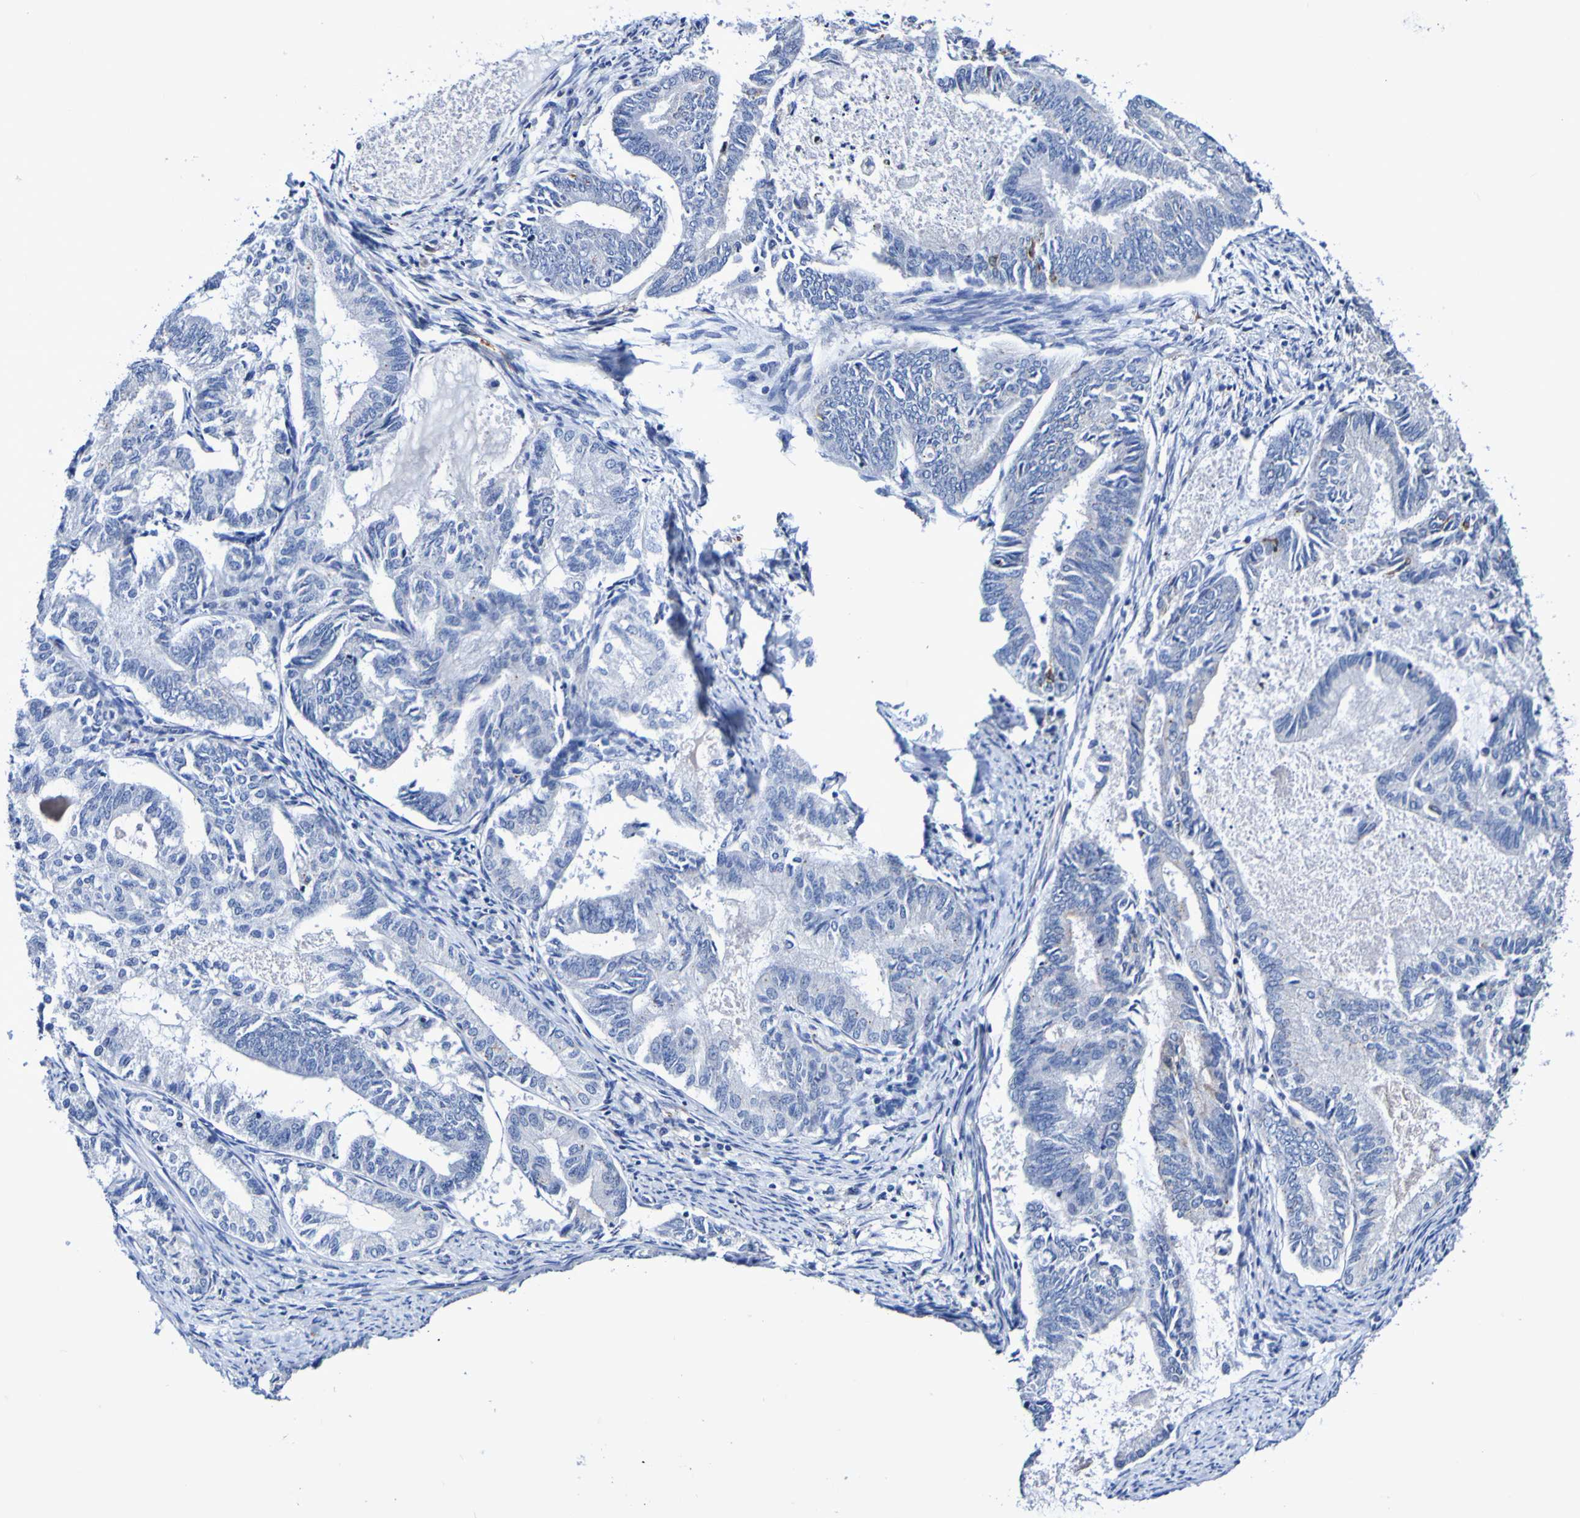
{"staining": {"intensity": "negative", "quantity": "none", "location": "none"}, "tissue": "endometrial cancer", "cell_type": "Tumor cells", "image_type": "cancer", "snomed": [{"axis": "morphology", "description": "Adenocarcinoma, NOS"}, {"axis": "topography", "description": "Endometrium"}], "caption": "IHC photomicrograph of neoplastic tissue: human endometrial cancer stained with DAB (3,3'-diaminobenzidine) demonstrates no significant protein staining in tumor cells.", "gene": "SEZ6", "patient": {"sex": "female", "age": 86}}